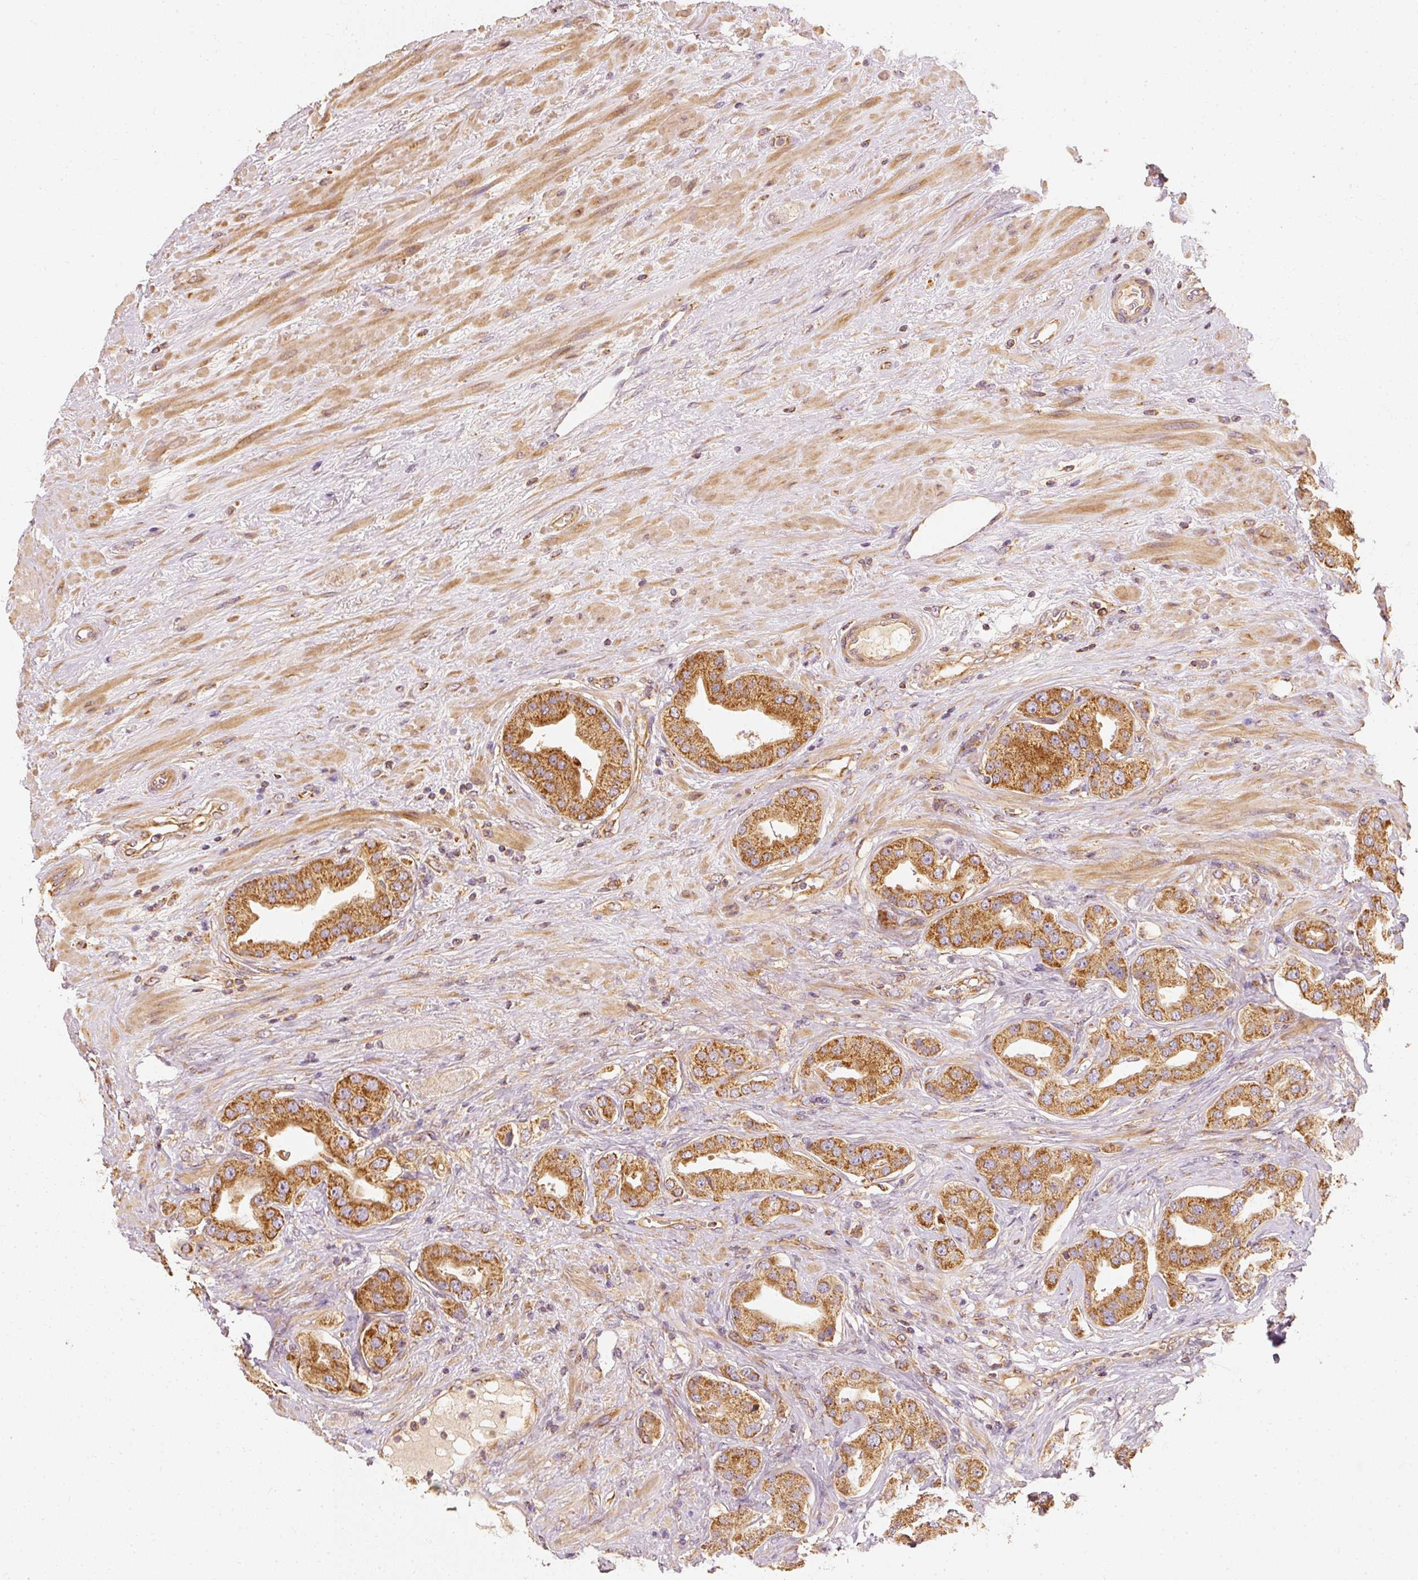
{"staining": {"intensity": "strong", "quantity": ">75%", "location": "cytoplasmic/membranous"}, "tissue": "prostate cancer", "cell_type": "Tumor cells", "image_type": "cancer", "snomed": [{"axis": "morphology", "description": "Adenocarcinoma, High grade"}, {"axis": "topography", "description": "Prostate"}], "caption": "About >75% of tumor cells in prostate cancer demonstrate strong cytoplasmic/membranous protein staining as visualized by brown immunohistochemical staining.", "gene": "TOMM40", "patient": {"sex": "male", "age": 63}}